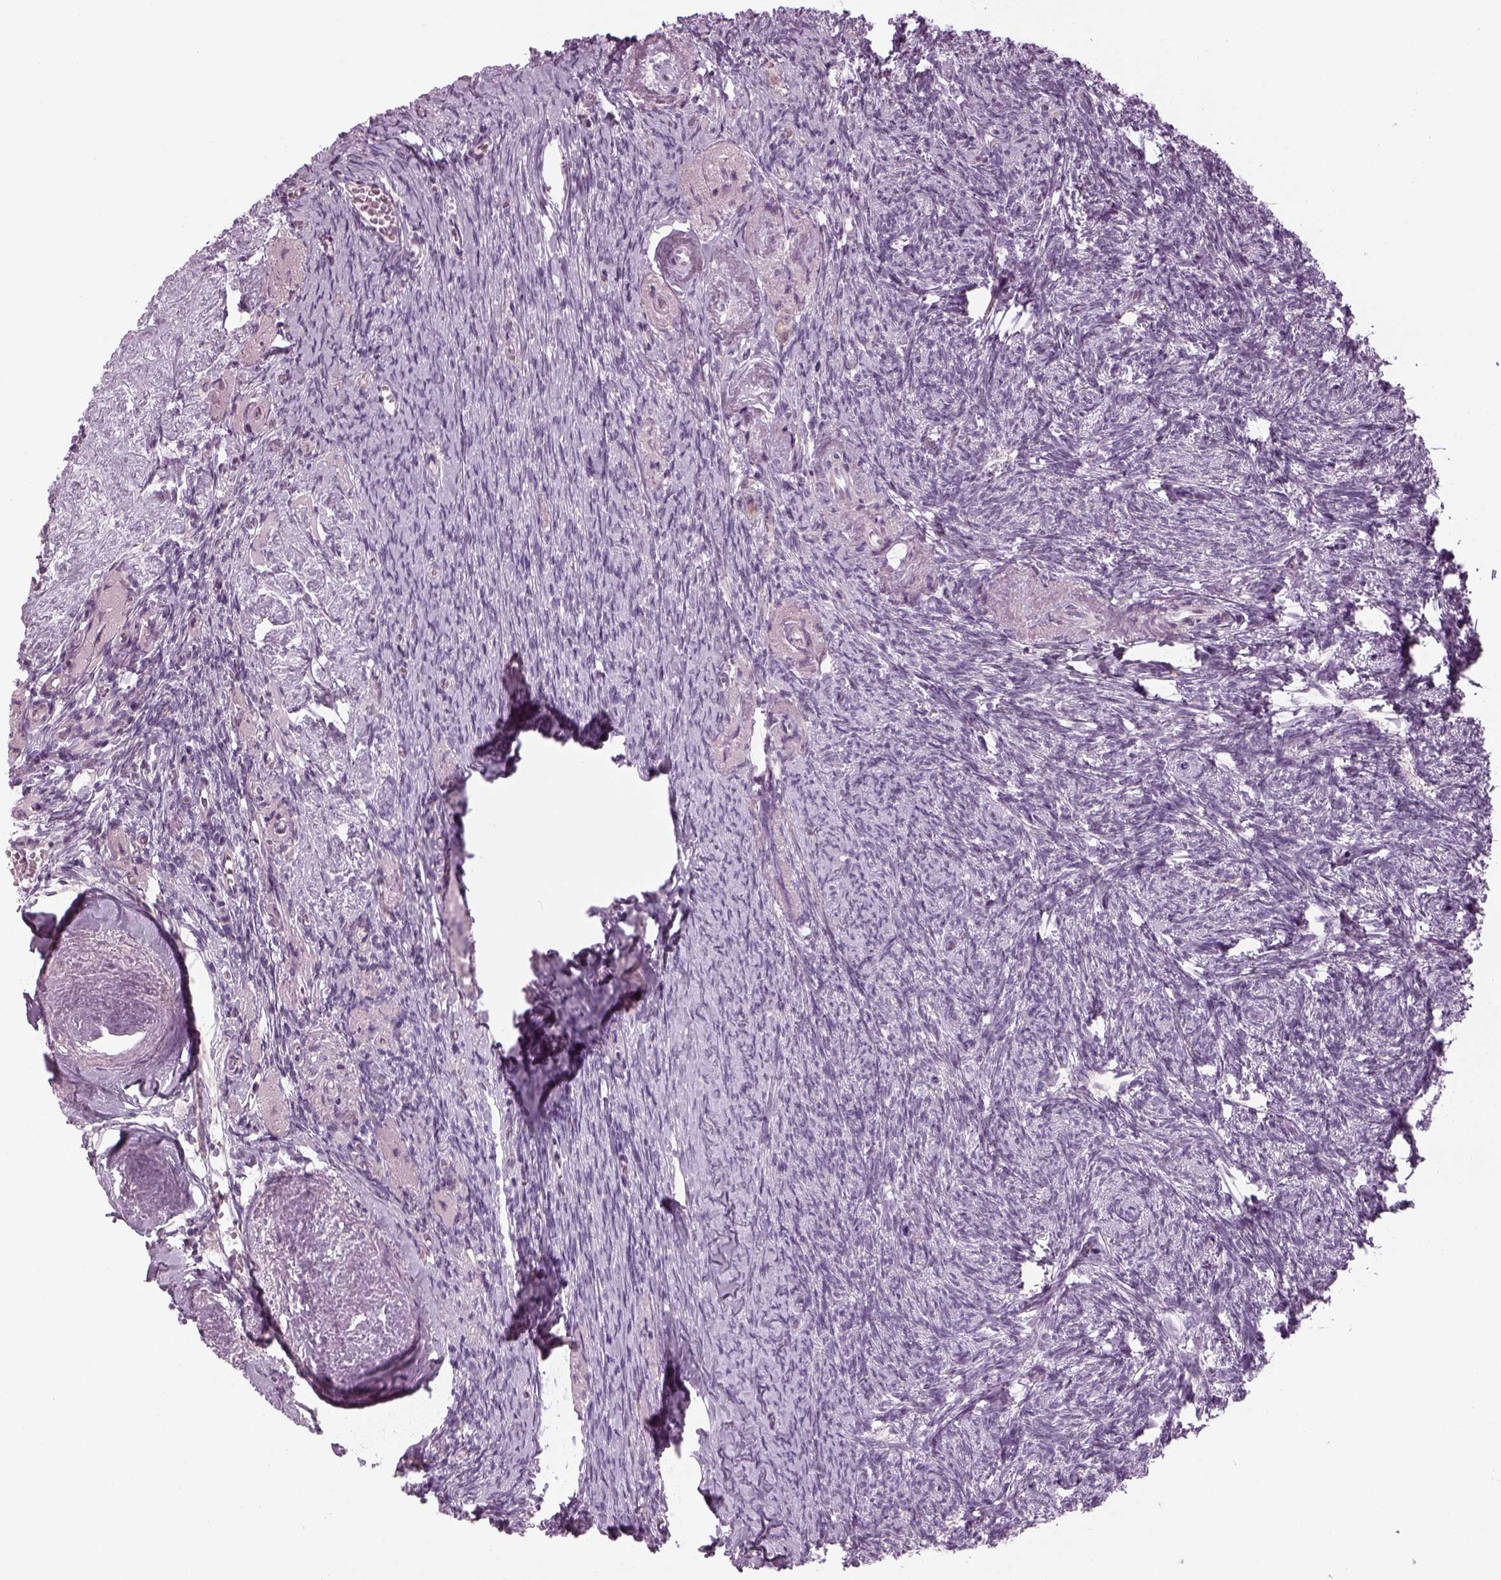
{"staining": {"intensity": "weak", "quantity": ">75%", "location": "cytoplasmic/membranous"}, "tissue": "ovary", "cell_type": "Follicle cells", "image_type": "normal", "snomed": [{"axis": "morphology", "description": "Normal tissue, NOS"}, {"axis": "topography", "description": "Ovary"}], "caption": "Brown immunohistochemical staining in normal human ovary shows weak cytoplasmic/membranous expression in approximately >75% of follicle cells.", "gene": "LRRIQ3", "patient": {"sex": "female", "age": 72}}